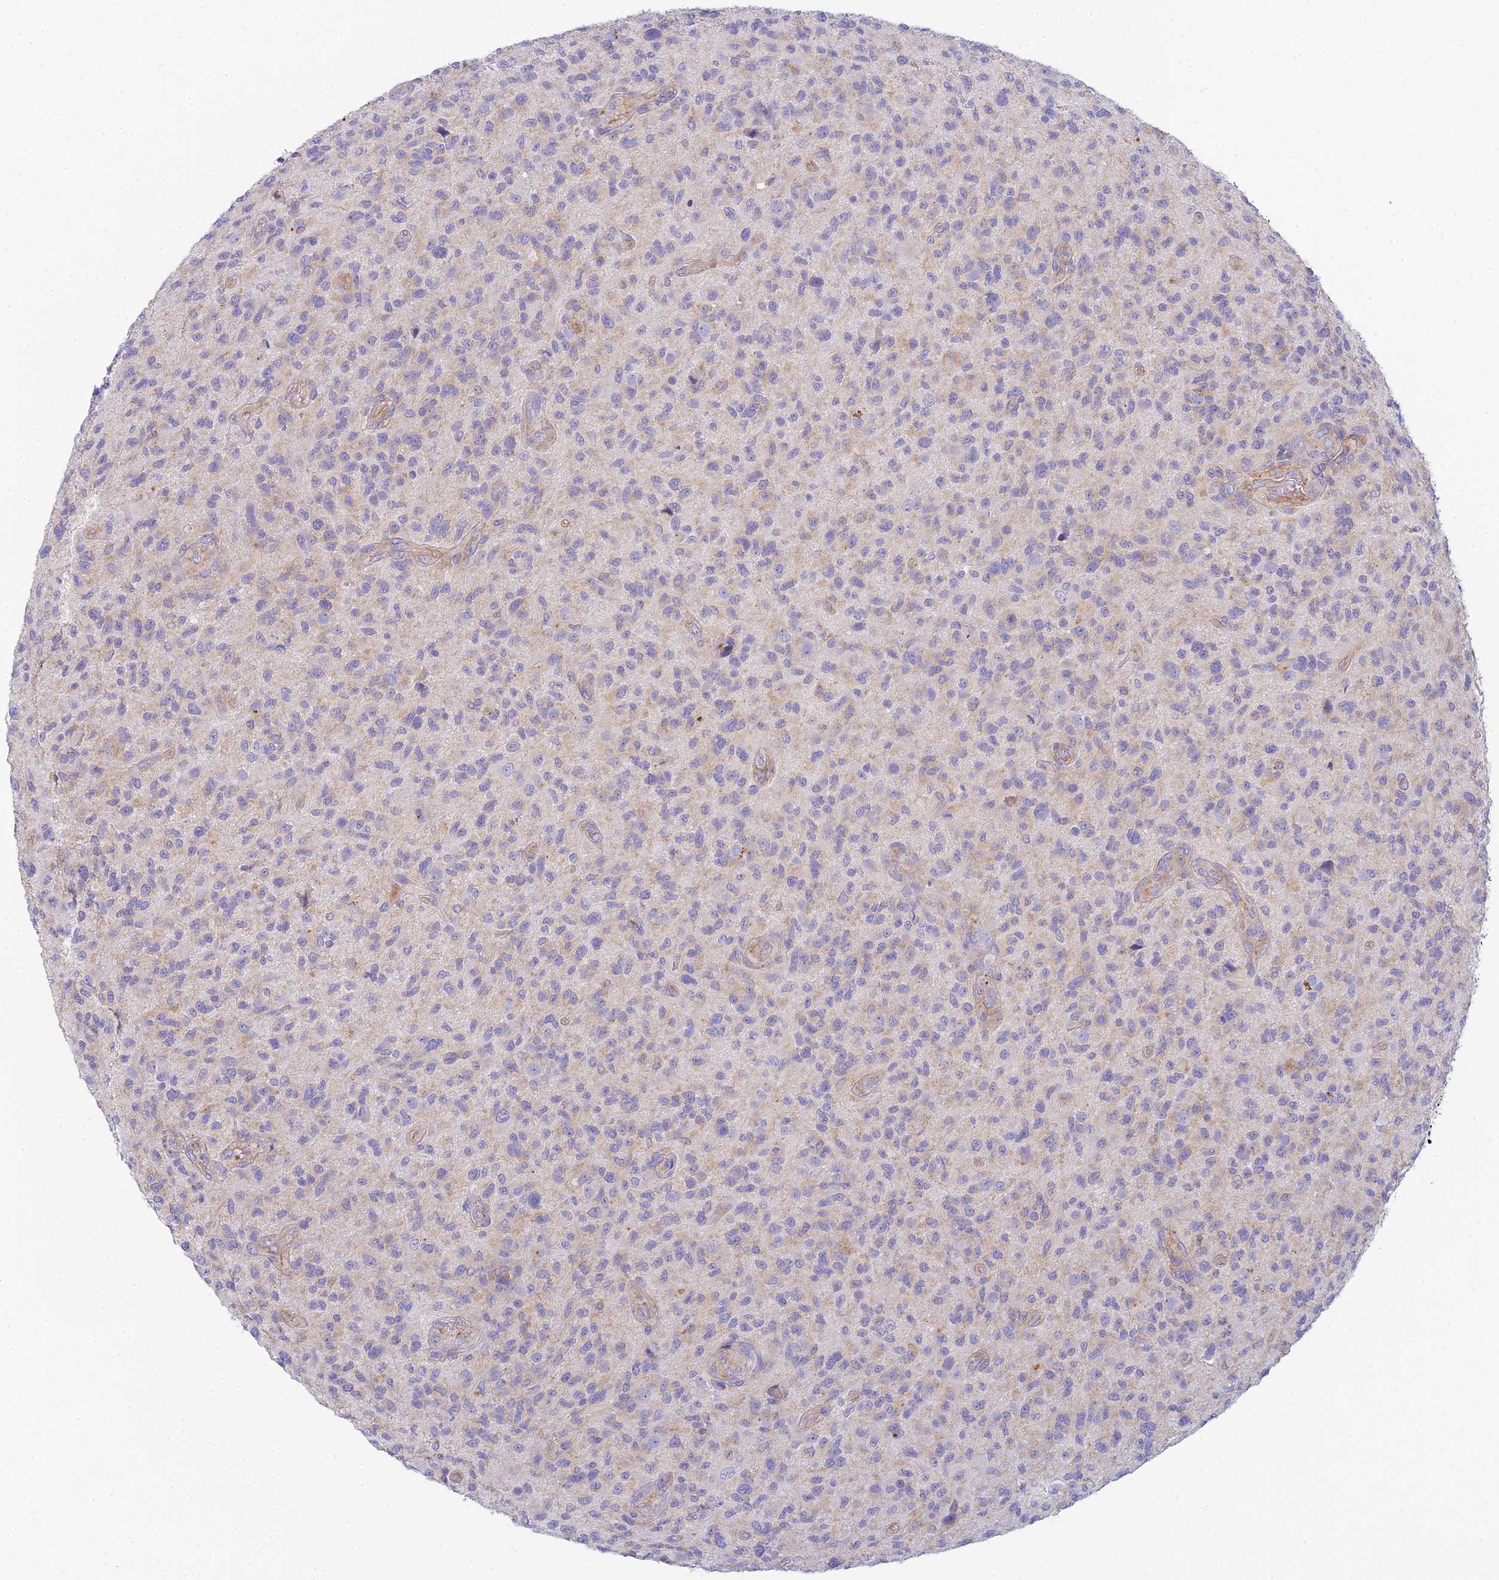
{"staining": {"intensity": "negative", "quantity": "none", "location": "none"}, "tissue": "glioma", "cell_type": "Tumor cells", "image_type": "cancer", "snomed": [{"axis": "morphology", "description": "Glioma, malignant, High grade"}, {"axis": "topography", "description": "Brain"}], "caption": "Tumor cells are negative for protein expression in human glioma.", "gene": "ZNF564", "patient": {"sex": "male", "age": 47}}